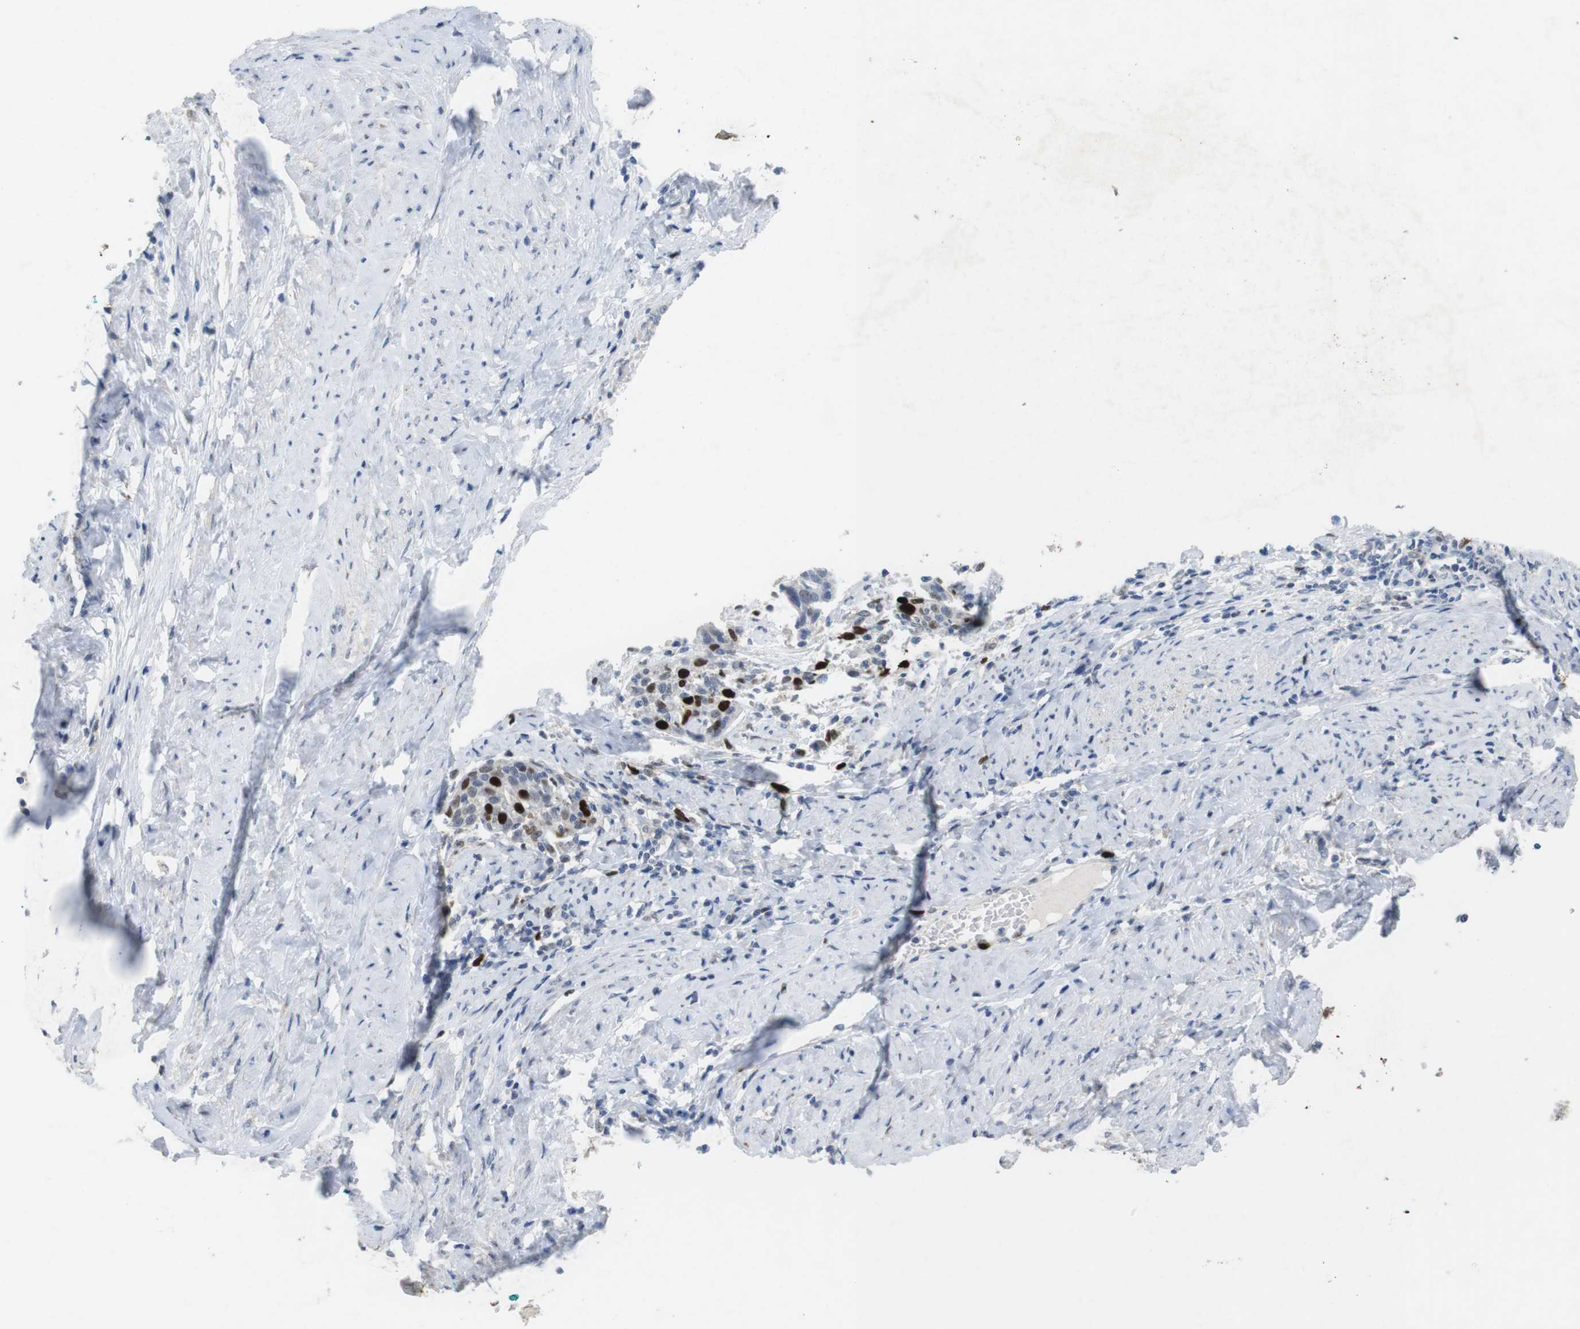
{"staining": {"intensity": "strong", "quantity": "25%-75%", "location": "nuclear"}, "tissue": "cervical cancer", "cell_type": "Tumor cells", "image_type": "cancer", "snomed": [{"axis": "morphology", "description": "Squamous cell carcinoma, NOS"}, {"axis": "topography", "description": "Cervix"}], "caption": "Immunohistochemistry (IHC) (DAB) staining of human squamous cell carcinoma (cervical) demonstrates strong nuclear protein staining in approximately 25%-75% of tumor cells. (Brightfield microscopy of DAB IHC at high magnification).", "gene": "KPNA2", "patient": {"sex": "female", "age": 38}}